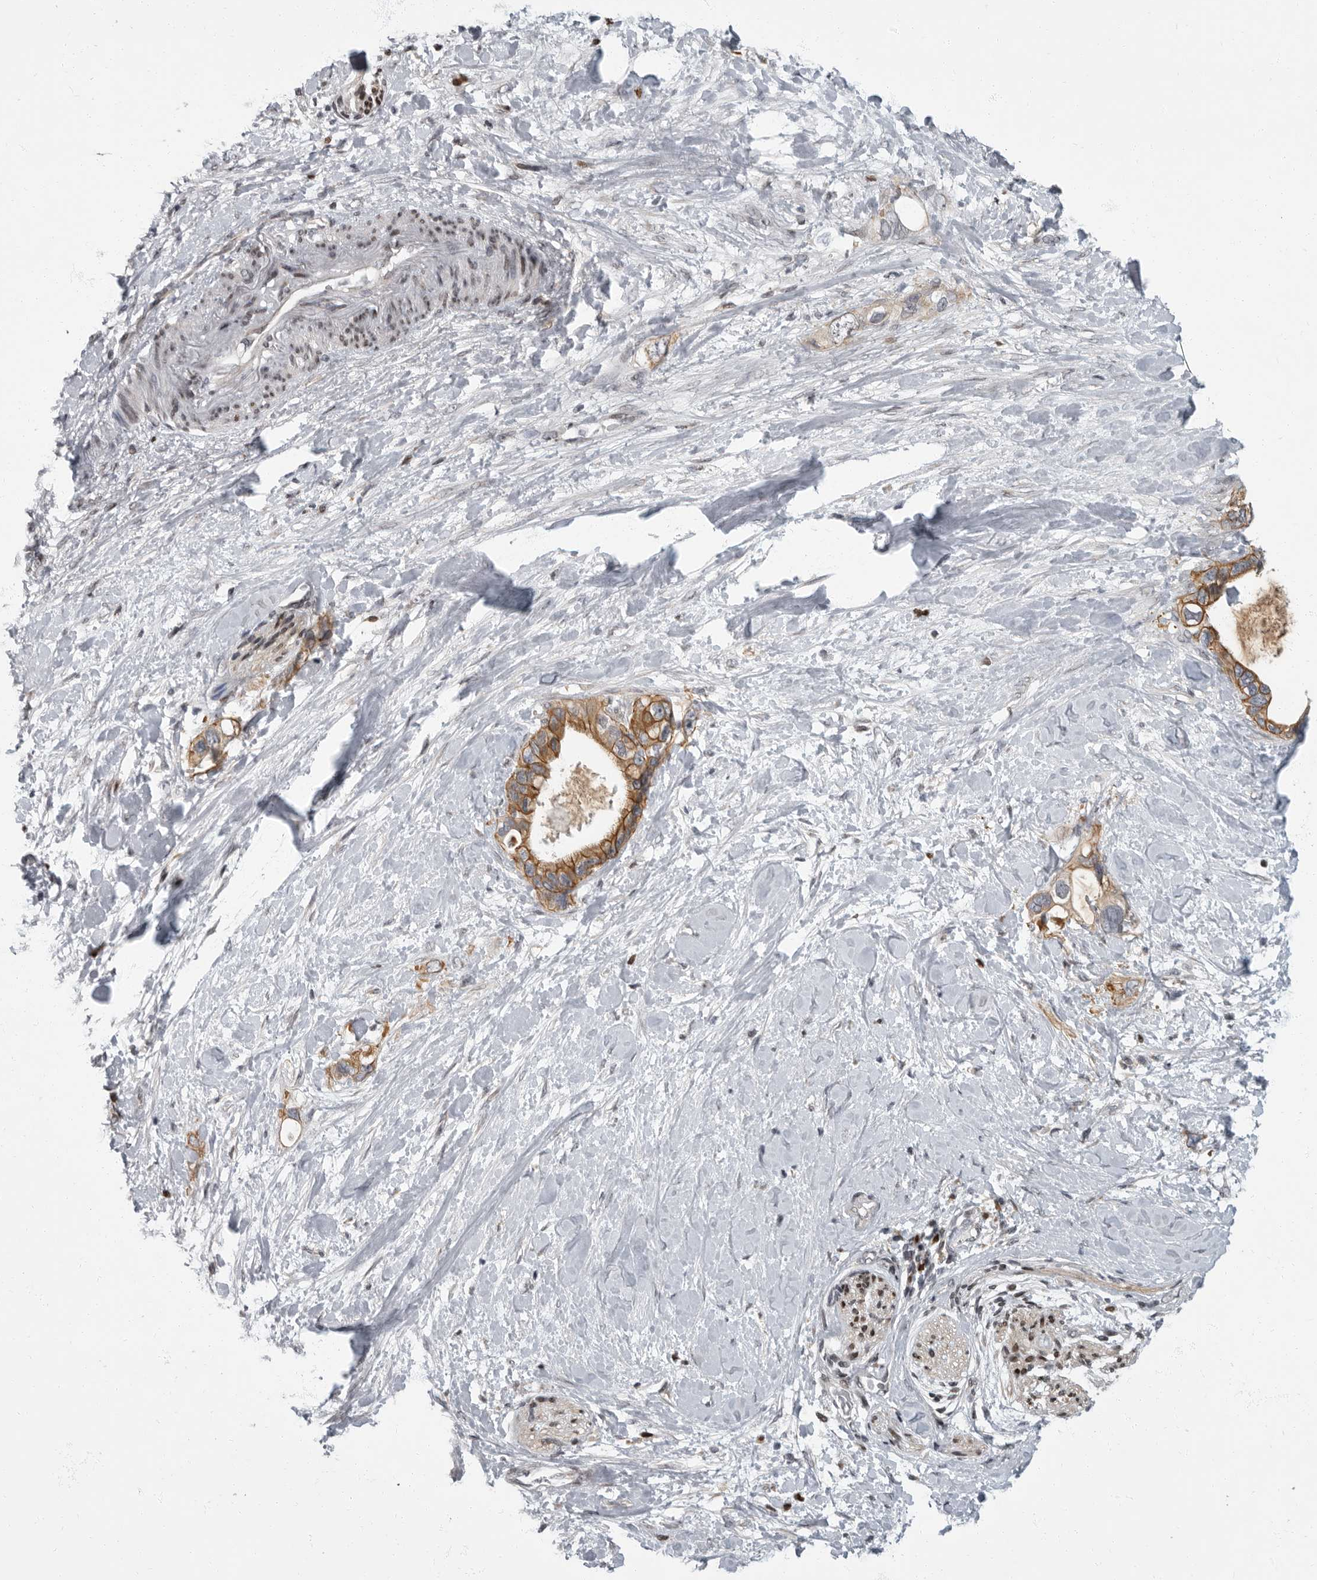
{"staining": {"intensity": "moderate", "quantity": ">75%", "location": "cytoplasmic/membranous"}, "tissue": "pancreatic cancer", "cell_type": "Tumor cells", "image_type": "cancer", "snomed": [{"axis": "morphology", "description": "Adenocarcinoma, NOS"}, {"axis": "topography", "description": "Pancreas"}], "caption": "Immunohistochemistry (IHC) of human adenocarcinoma (pancreatic) reveals medium levels of moderate cytoplasmic/membranous expression in about >75% of tumor cells. (DAB = brown stain, brightfield microscopy at high magnification).", "gene": "EVI5", "patient": {"sex": "female", "age": 56}}